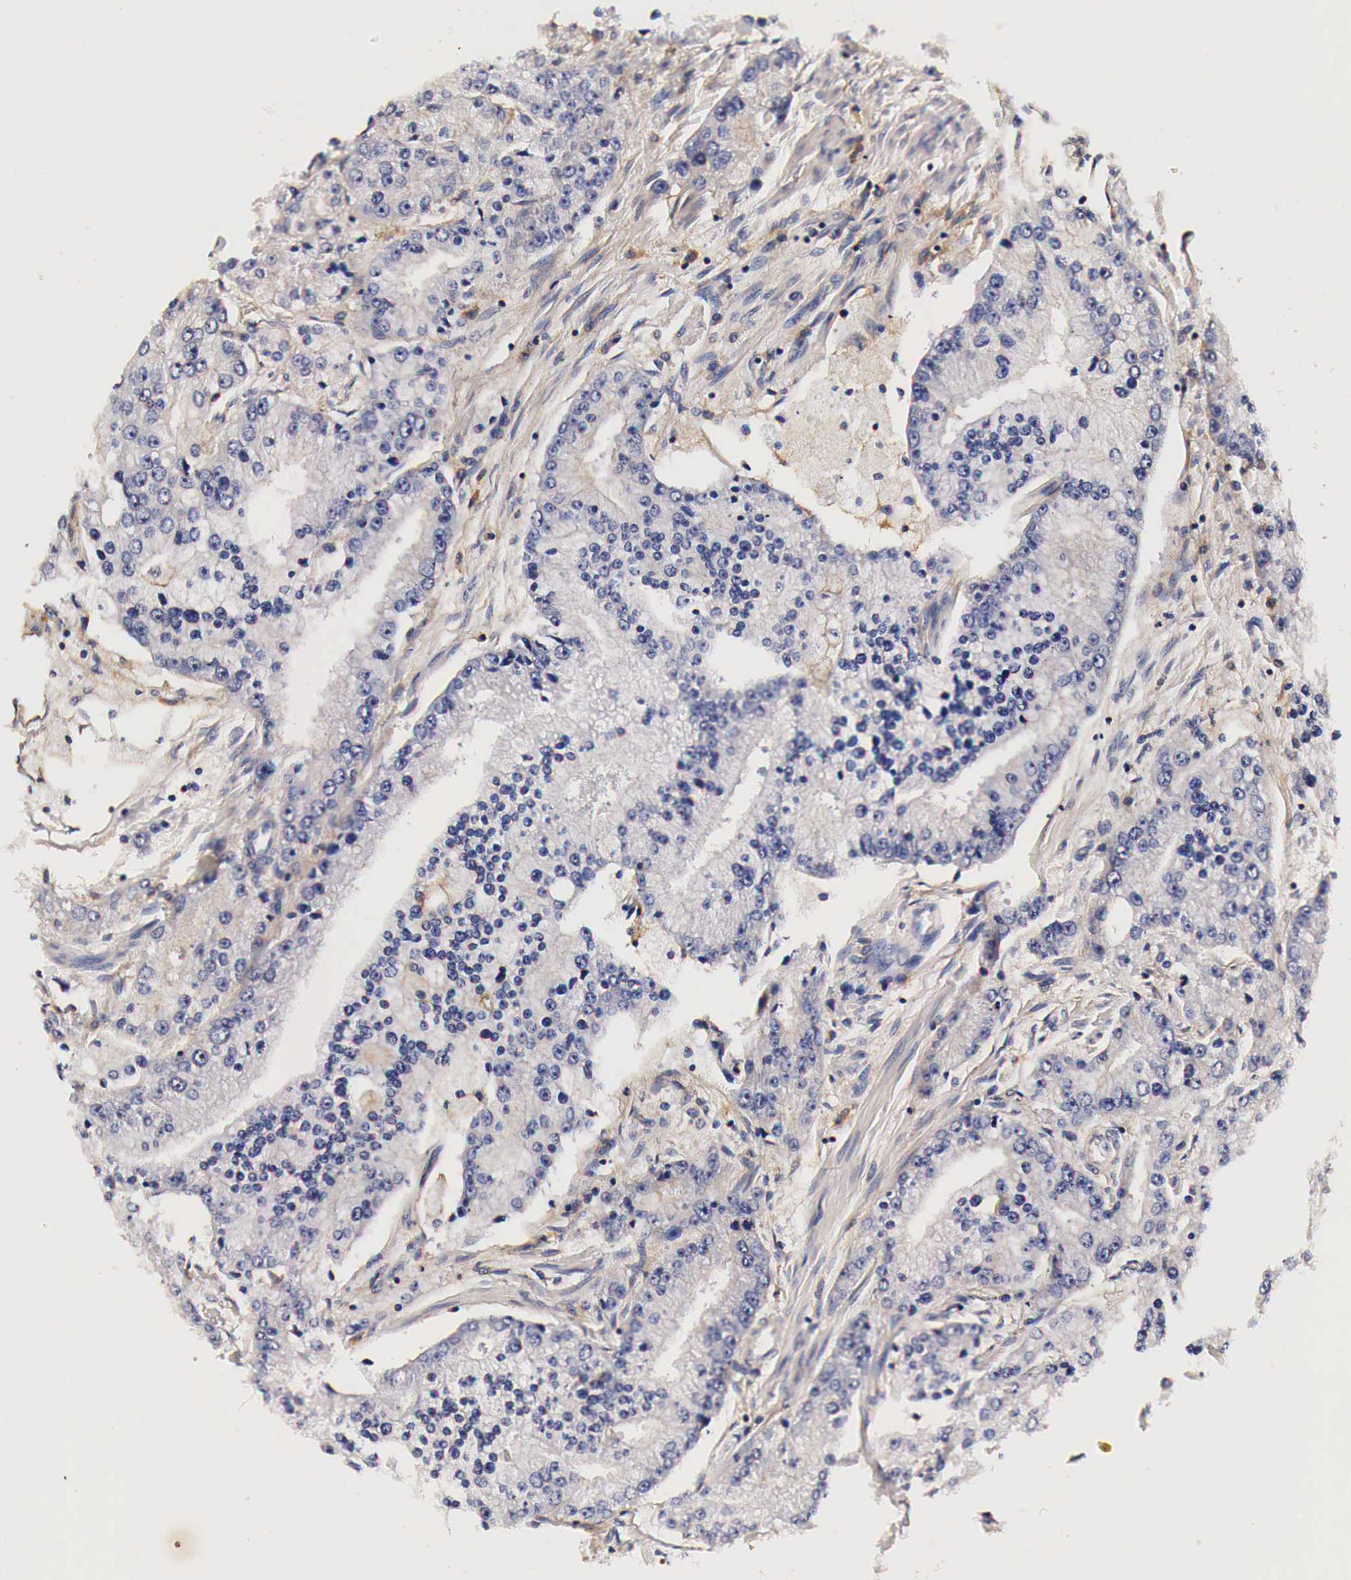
{"staining": {"intensity": "weak", "quantity": "<25%", "location": "cytoplasmic/membranous"}, "tissue": "prostate cancer", "cell_type": "Tumor cells", "image_type": "cancer", "snomed": [{"axis": "morphology", "description": "Adenocarcinoma, Medium grade"}, {"axis": "topography", "description": "Prostate"}], "caption": "An image of prostate cancer (adenocarcinoma (medium-grade)) stained for a protein reveals no brown staining in tumor cells. Brightfield microscopy of immunohistochemistry (IHC) stained with DAB (brown) and hematoxylin (blue), captured at high magnification.", "gene": "RP2", "patient": {"sex": "male", "age": 72}}